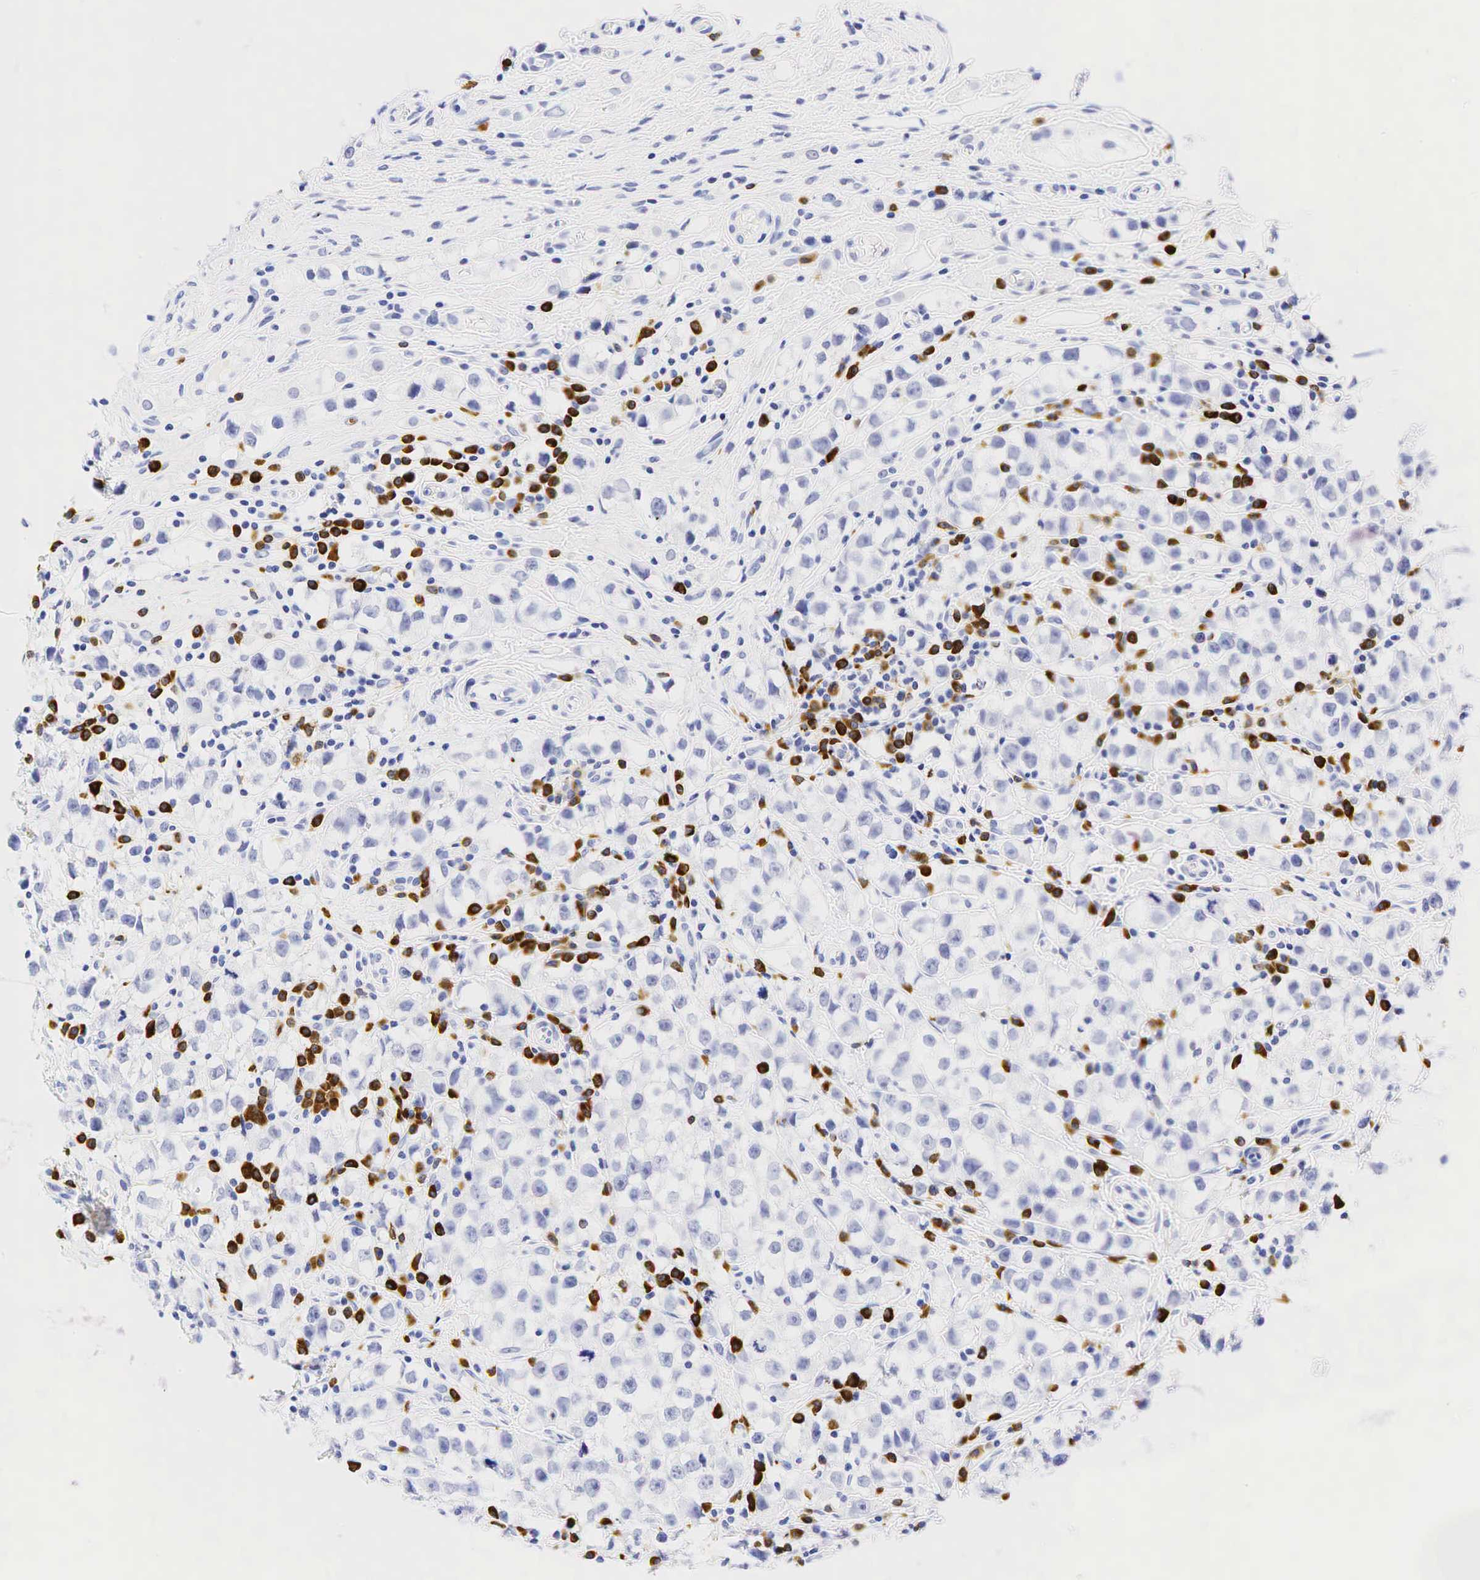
{"staining": {"intensity": "negative", "quantity": "none", "location": "none"}, "tissue": "testis cancer", "cell_type": "Tumor cells", "image_type": "cancer", "snomed": [{"axis": "morphology", "description": "Seminoma, NOS"}, {"axis": "topography", "description": "Testis"}], "caption": "Seminoma (testis) was stained to show a protein in brown. There is no significant staining in tumor cells.", "gene": "CD79A", "patient": {"sex": "male", "age": 35}}